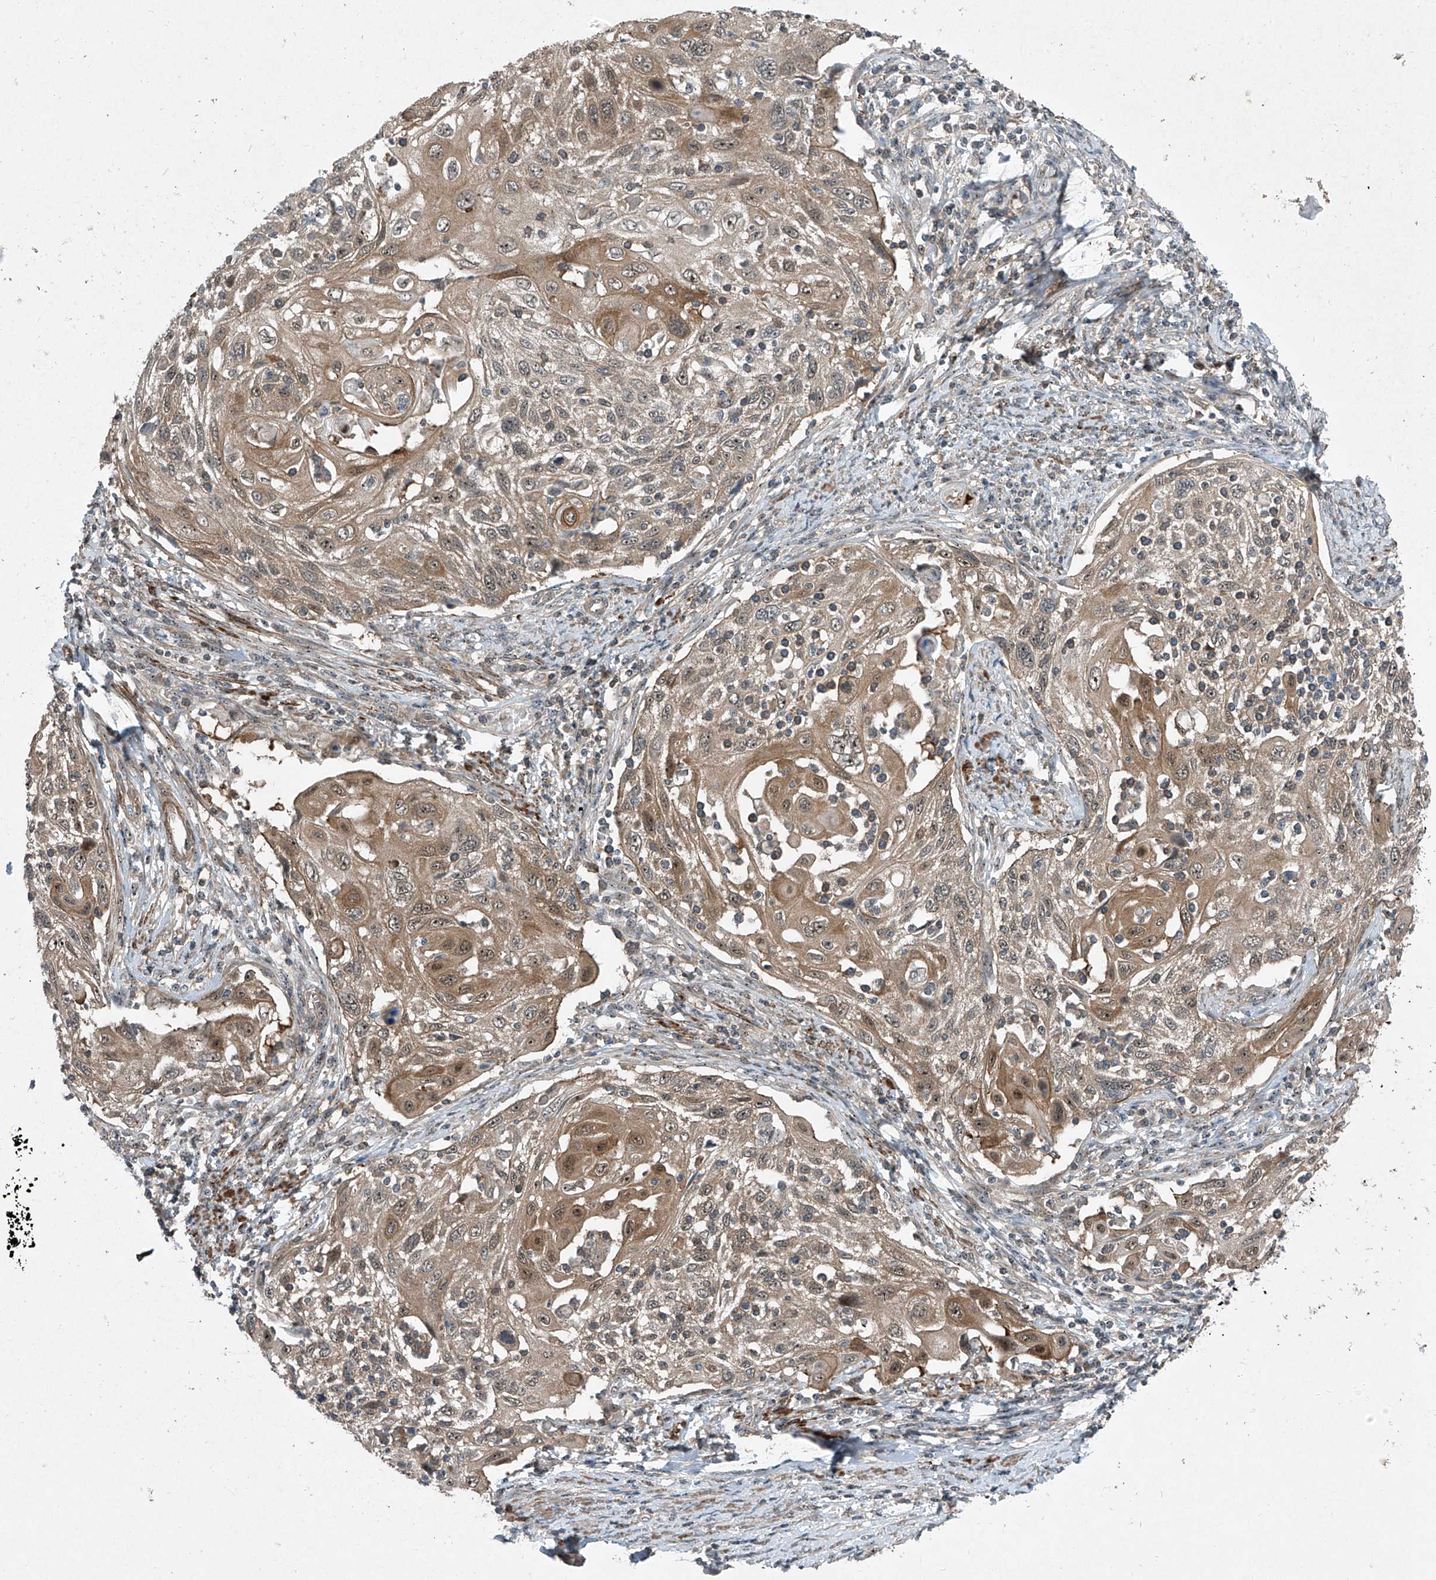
{"staining": {"intensity": "moderate", "quantity": ">75%", "location": "cytoplasmic/membranous"}, "tissue": "cervical cancer", "cell_type": "Tumor cells", "image_type": "cancer", "snomed": [{"axis": "morphology", "description": "Squamous cell carcinoma, NOS"}, {"axis": "topography", "description": "Cervix"}], "caption": "Immunohistochemistry (DAB (3,3'-diaminobenzidine)) staining of human cervical cancer reveals moderate cytoplasmic/membranous protein positivity in about >75% of tumor cells. The staining was performed using DAB (3,3'-diaminobenzidine), with brown indicating positive protein expression. Nuclei are stained blue with hematoxylin.", "gene": "PPCS", "patient": {"sex": "female", "age": 70}}